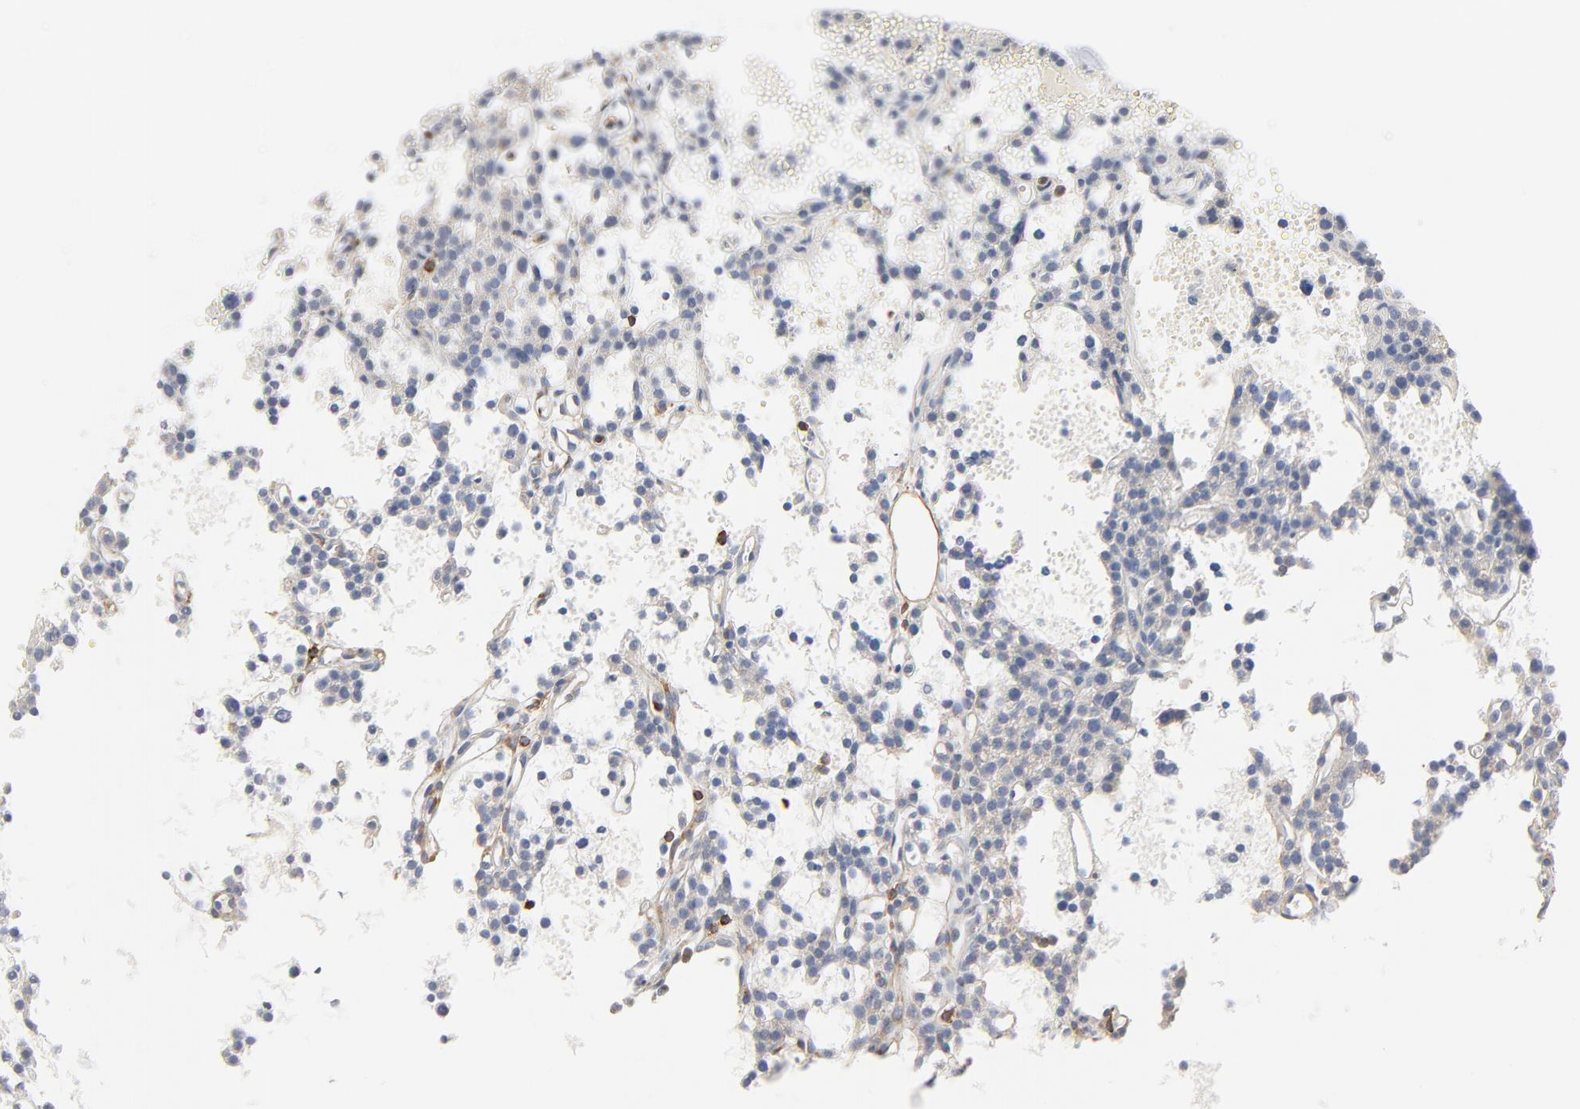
{"staining": {"intensity": "negative", "quantity": "none", "location": "none"}, "tissue": "parathyroid gland", "cell_type": "Glandular cells", "image_type": "normal", "snomed": [{"axis": "morphology", "description": "Normal tissue, NOS"}, {"axis": "topography", "description": "Parathyroid gland"}], "caption": "The histopathology image displays no significant staining in glandular cells of parathyroid gland. (DAB IHC with hematoxylin counter stain).", "gene": "SH3KBP1", "patient": {"sex": "male", "age": 25}}